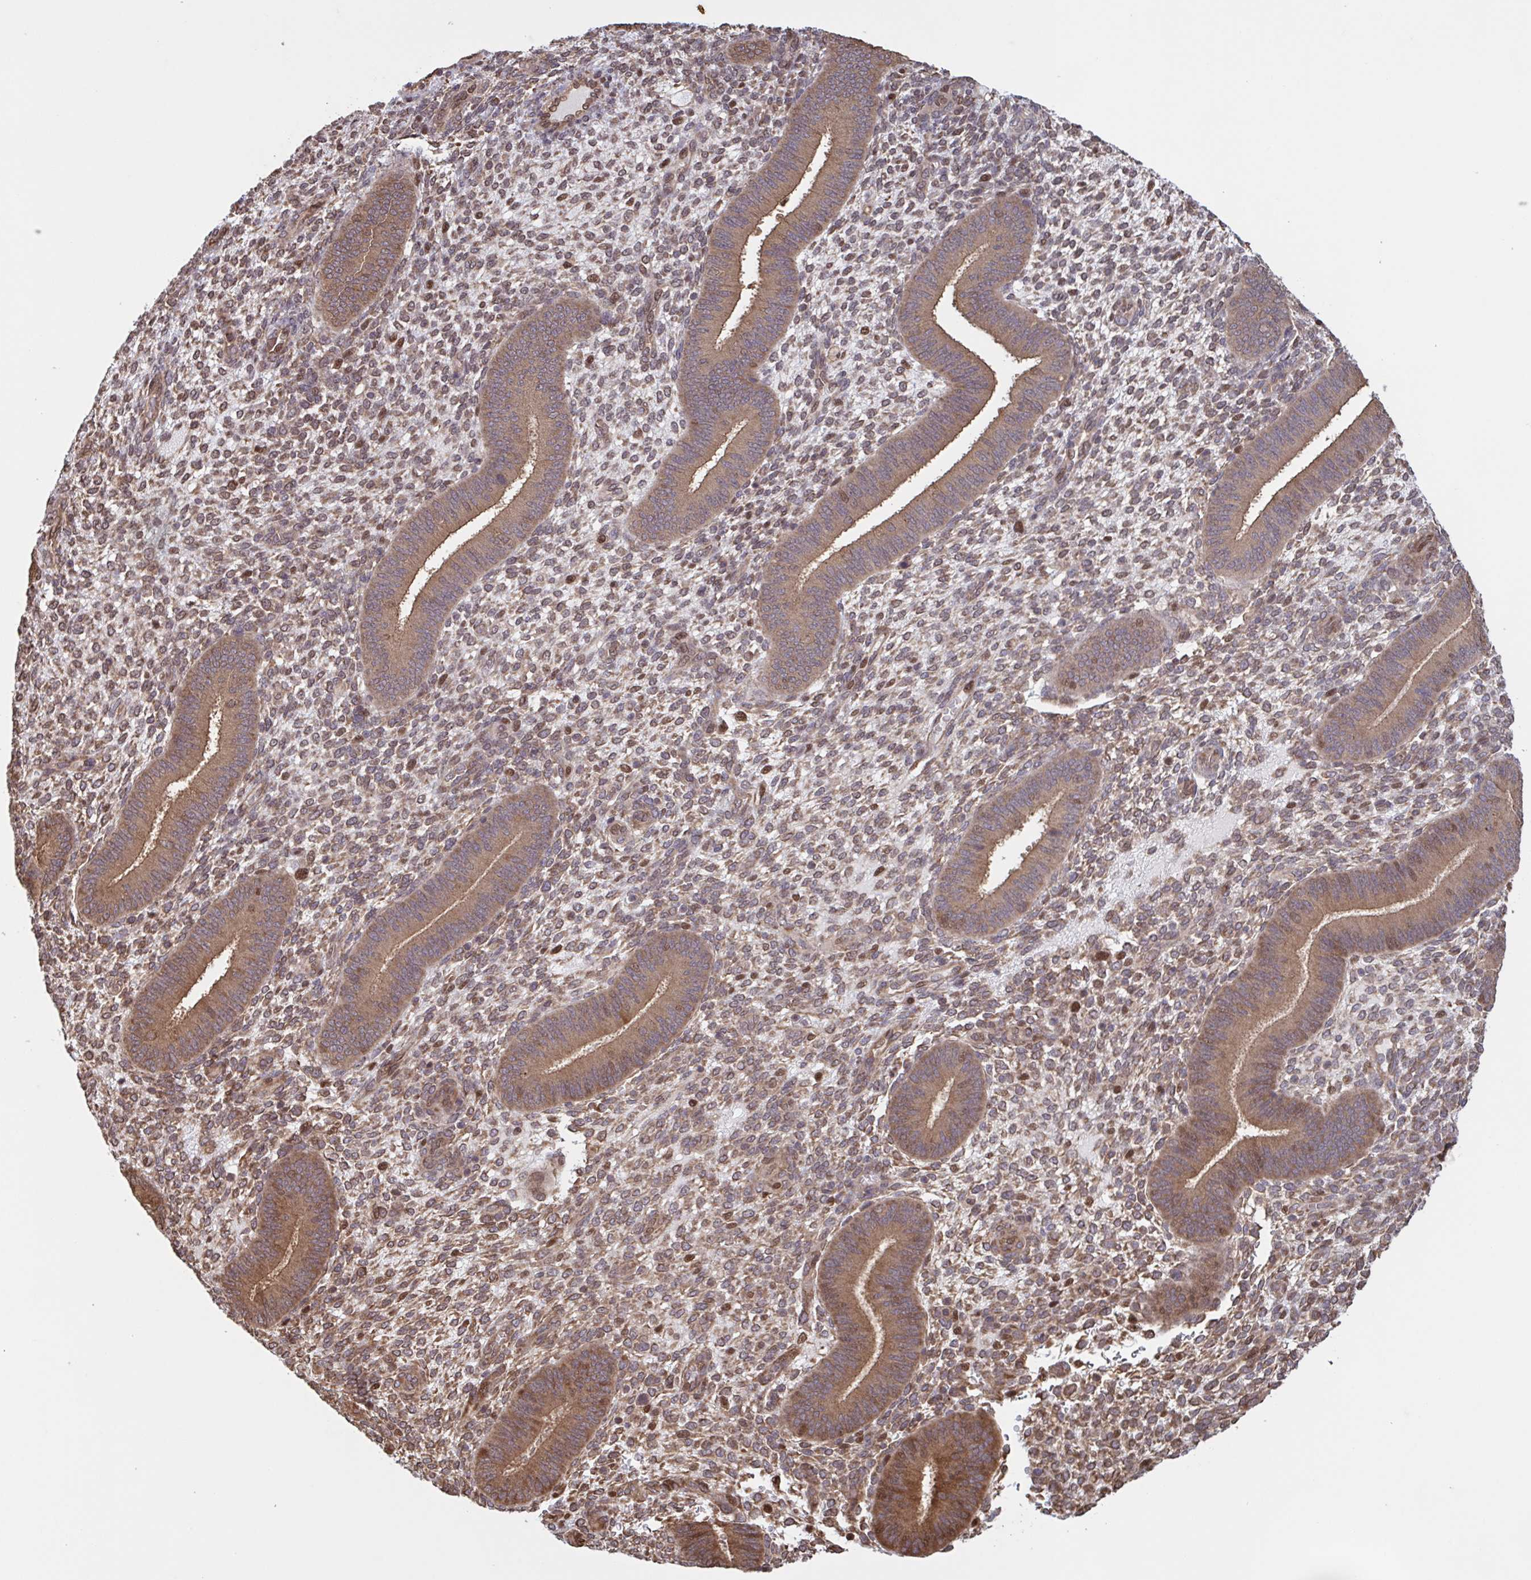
{"staining": {"intensity": "moderate", "quantity": "25%-75%", "location": "cytoplasmic/membranous"}, "tissue": "endometrium", "cell_type": "Cells in endometrial stroma", "image_type": "normal", "snomed": [{"axis": "morphology", "description": "Normal tissue, NOS"}, {"axis": "topography", "description": "Endometrium"}], "caption": "Brown immunohistochemical staining in benign endometrium demonstrates moderate cytoplasmic/membranous staining in about 25%-75% of cells in endometrial stroma.", "gene": "SEC63", "patient": {"sex": "female", "age": 39}}